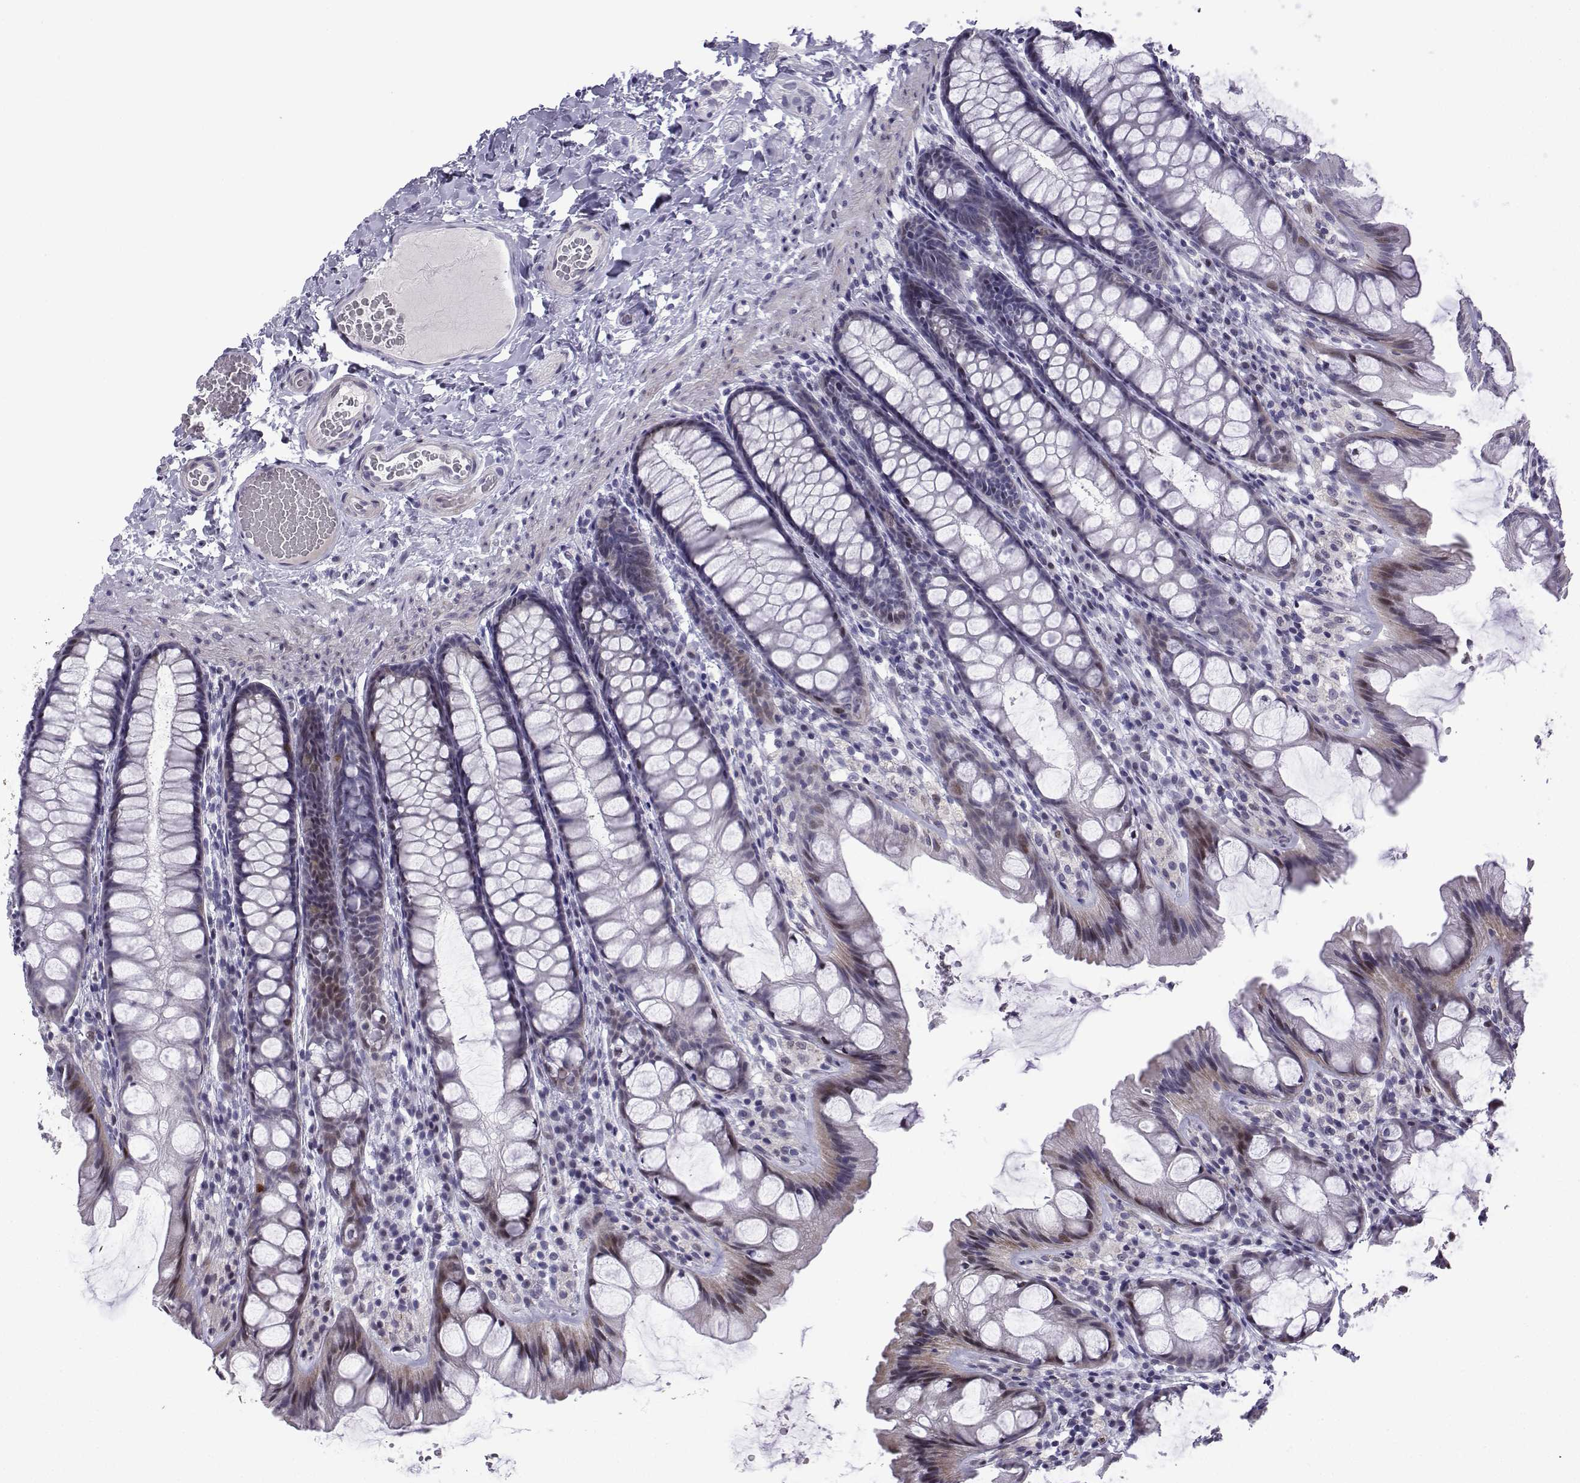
{"staining": {"intensity": "negative", "quantity": "none", "location": "none"}, "tissue": "colon", "cell_type": "Endothelial cells", "image_type": "normal", "snomed": [{"axis": "morphology", "description": "Normal tissue, NOS"}, {"axis": "topography", "description": "Colon"}], "caption": "Protein analysis of normal colon displays no significant expression in endothelial cells. The staining is performed using DAB (3,3'-diaminobenzidine) brown chromogen with nuclei counter-stained in using hematoxylin.", "gene": "CFAP70", "patient": {"sex": "male", "age": 47}}